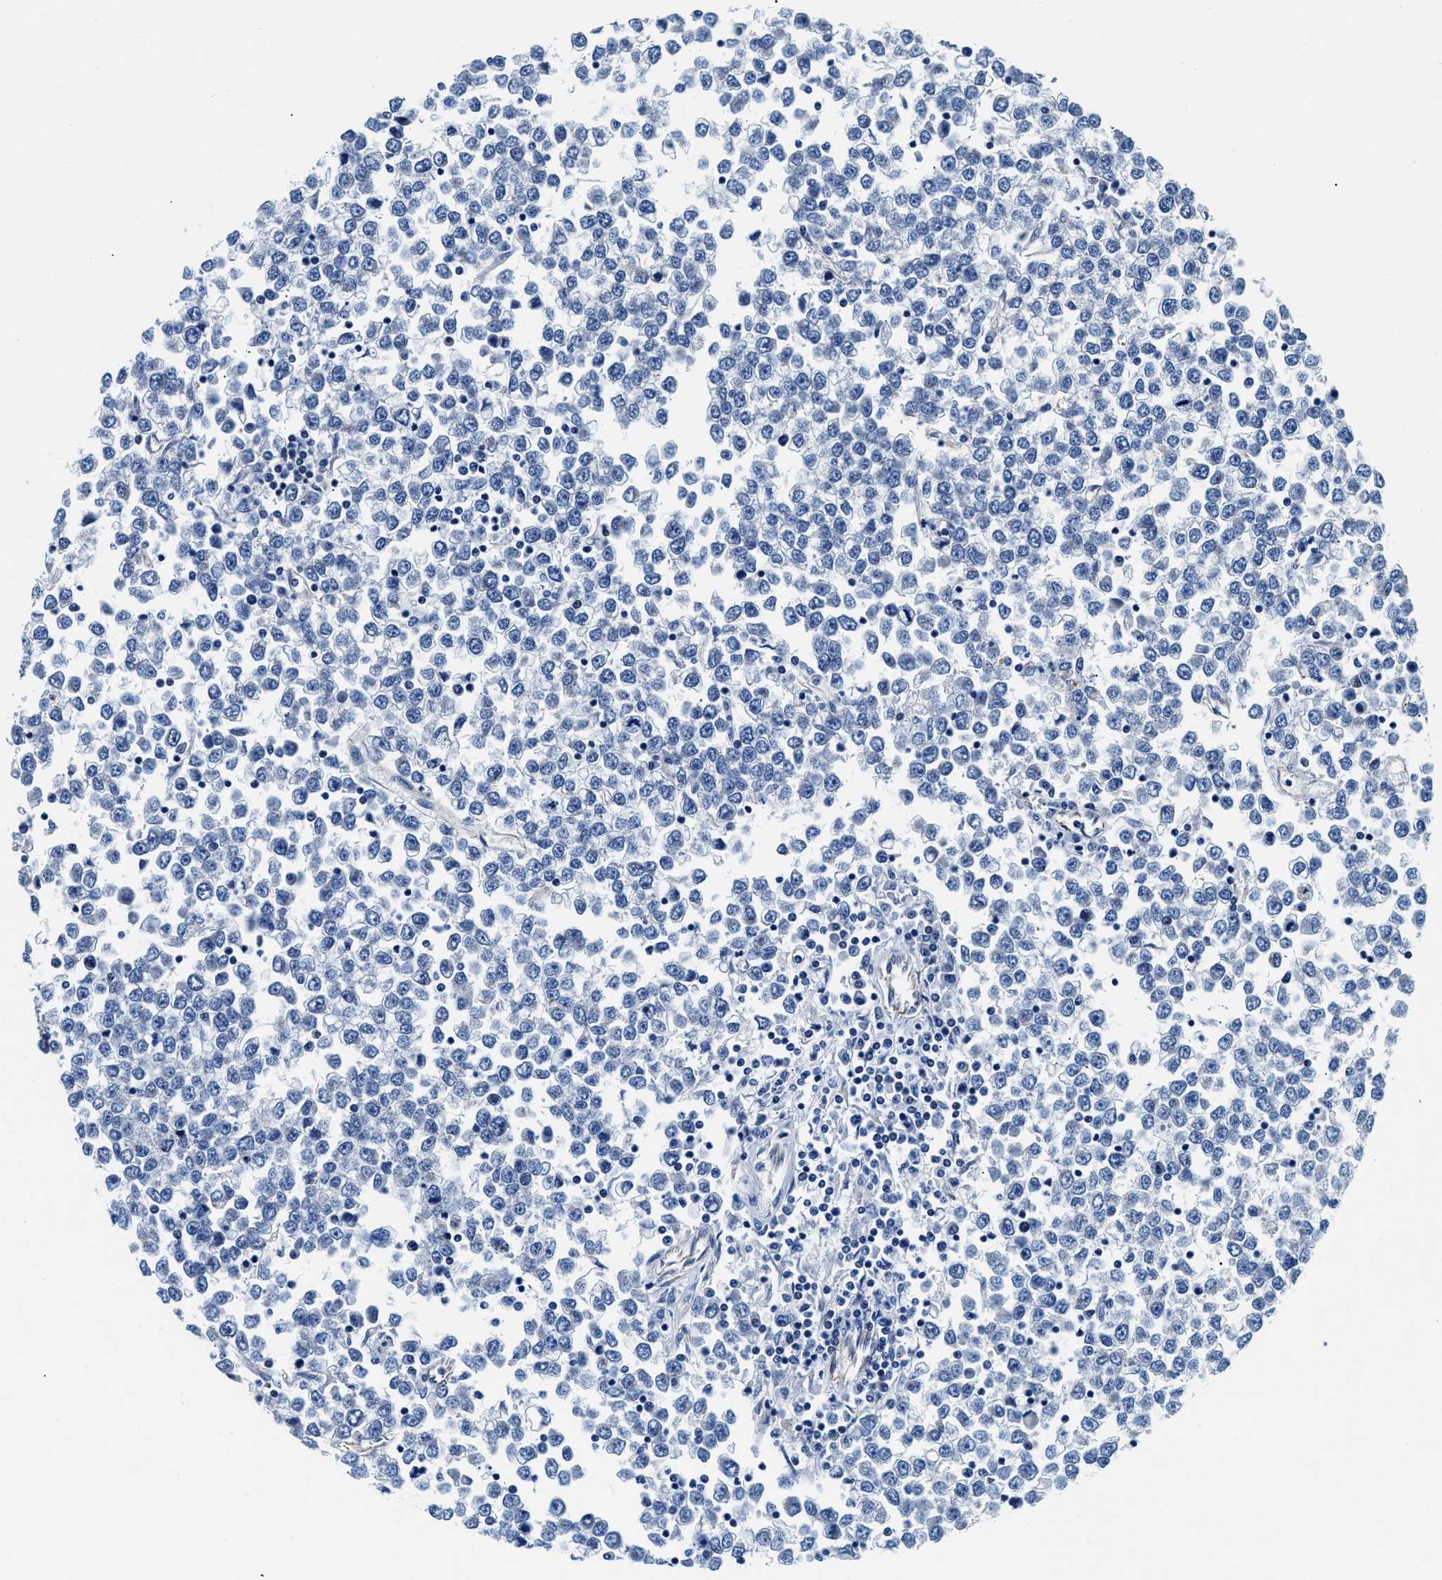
{"staining": {"intensity": "negative", "quantity": "none", "location": "none"}, "tissue": "testis cancer", "cell_type": "Tumor cells", "image_type": "cancer", "snomed": [{"axis": "morphology", "description": "Seminoma, NOS"}, {"axis": "topography", "description": "Testis"}], "caption": "Testis cancer (seminoma) stained for a protein using immunohistochemistry exhibits no expression tumor cells.", "gene": "DAG1", "patient": {"sex": "male", "age": 65}}